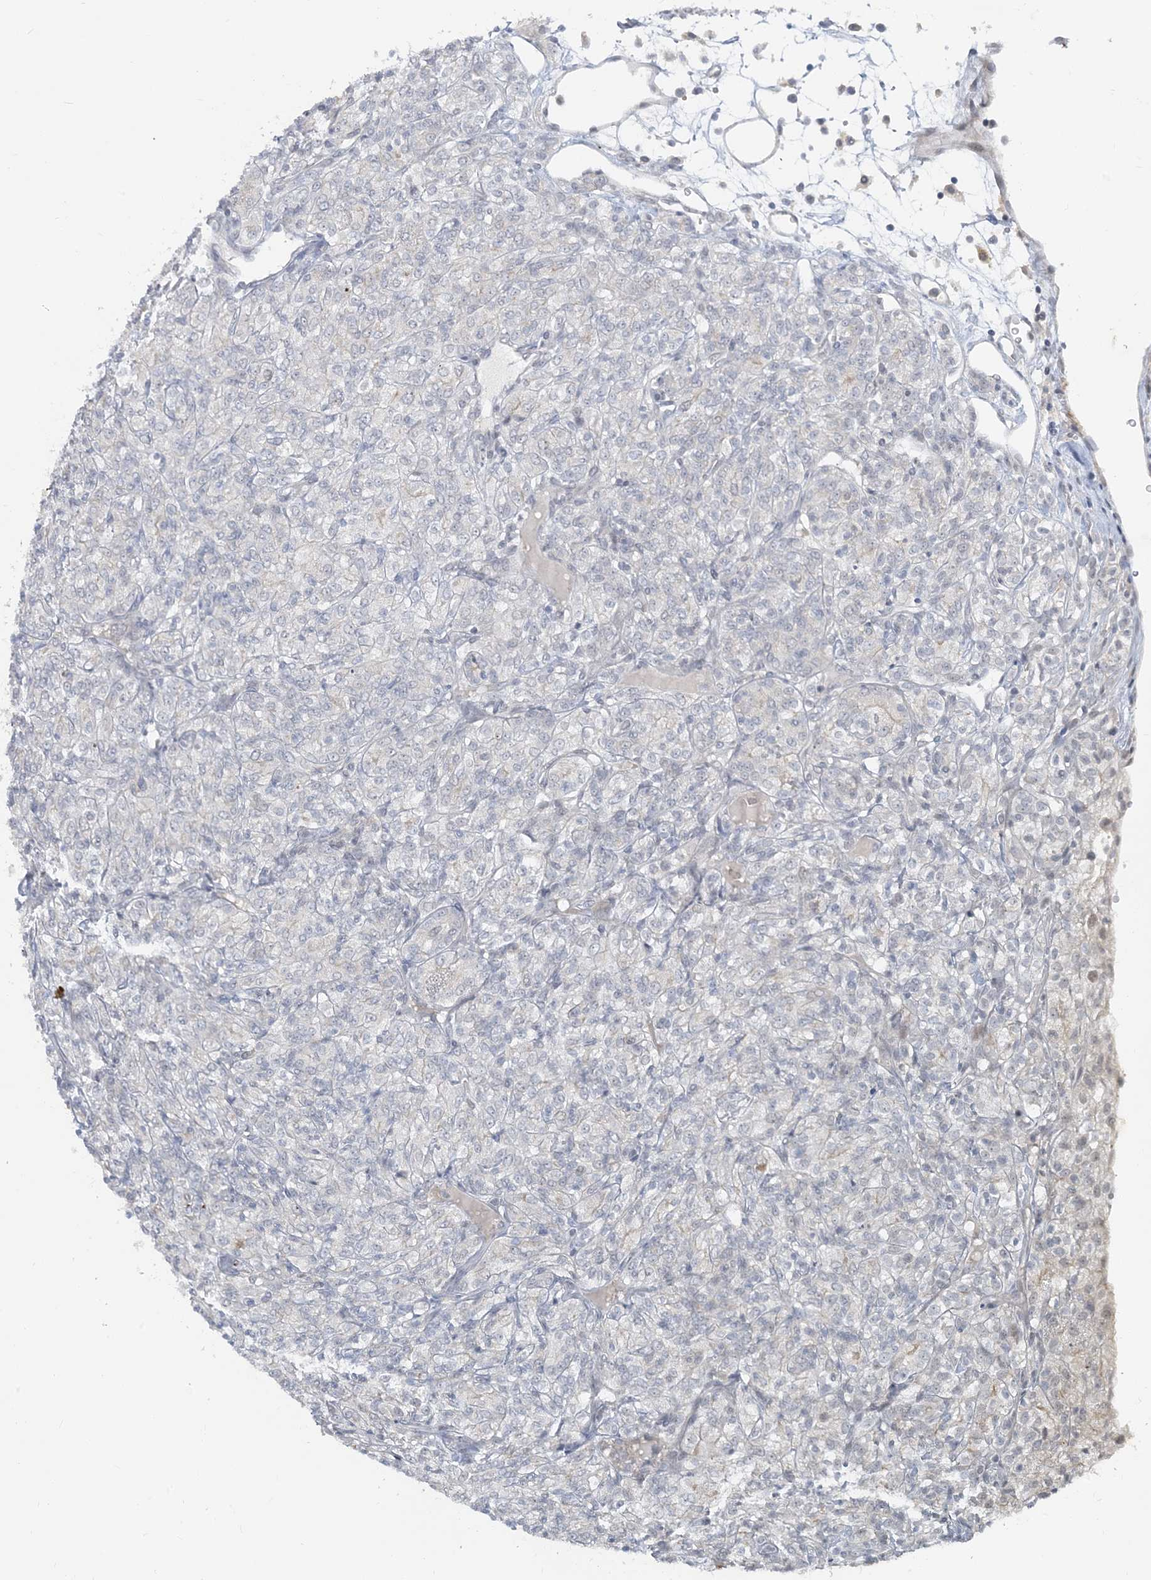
{"staining": {"intensity": "negative", "quantity": "none", "location": "none"}, "tissue": "renal cancer", "cell_type": "Tumor cells", "image_type": "cancer", "snomed": [{"axis": "morphology", "description": "Adenocarcinoma, NOS"}, {"axis": "topography", "description": "Kidney"}], "caption": "IHC photomicrograph of renal cancer (adenocarcinoma) stained for a protein (brown), which displays no expression in tumor cells.", "gene": "LEXM", "patient": {"sex": "male", "age": 77}}